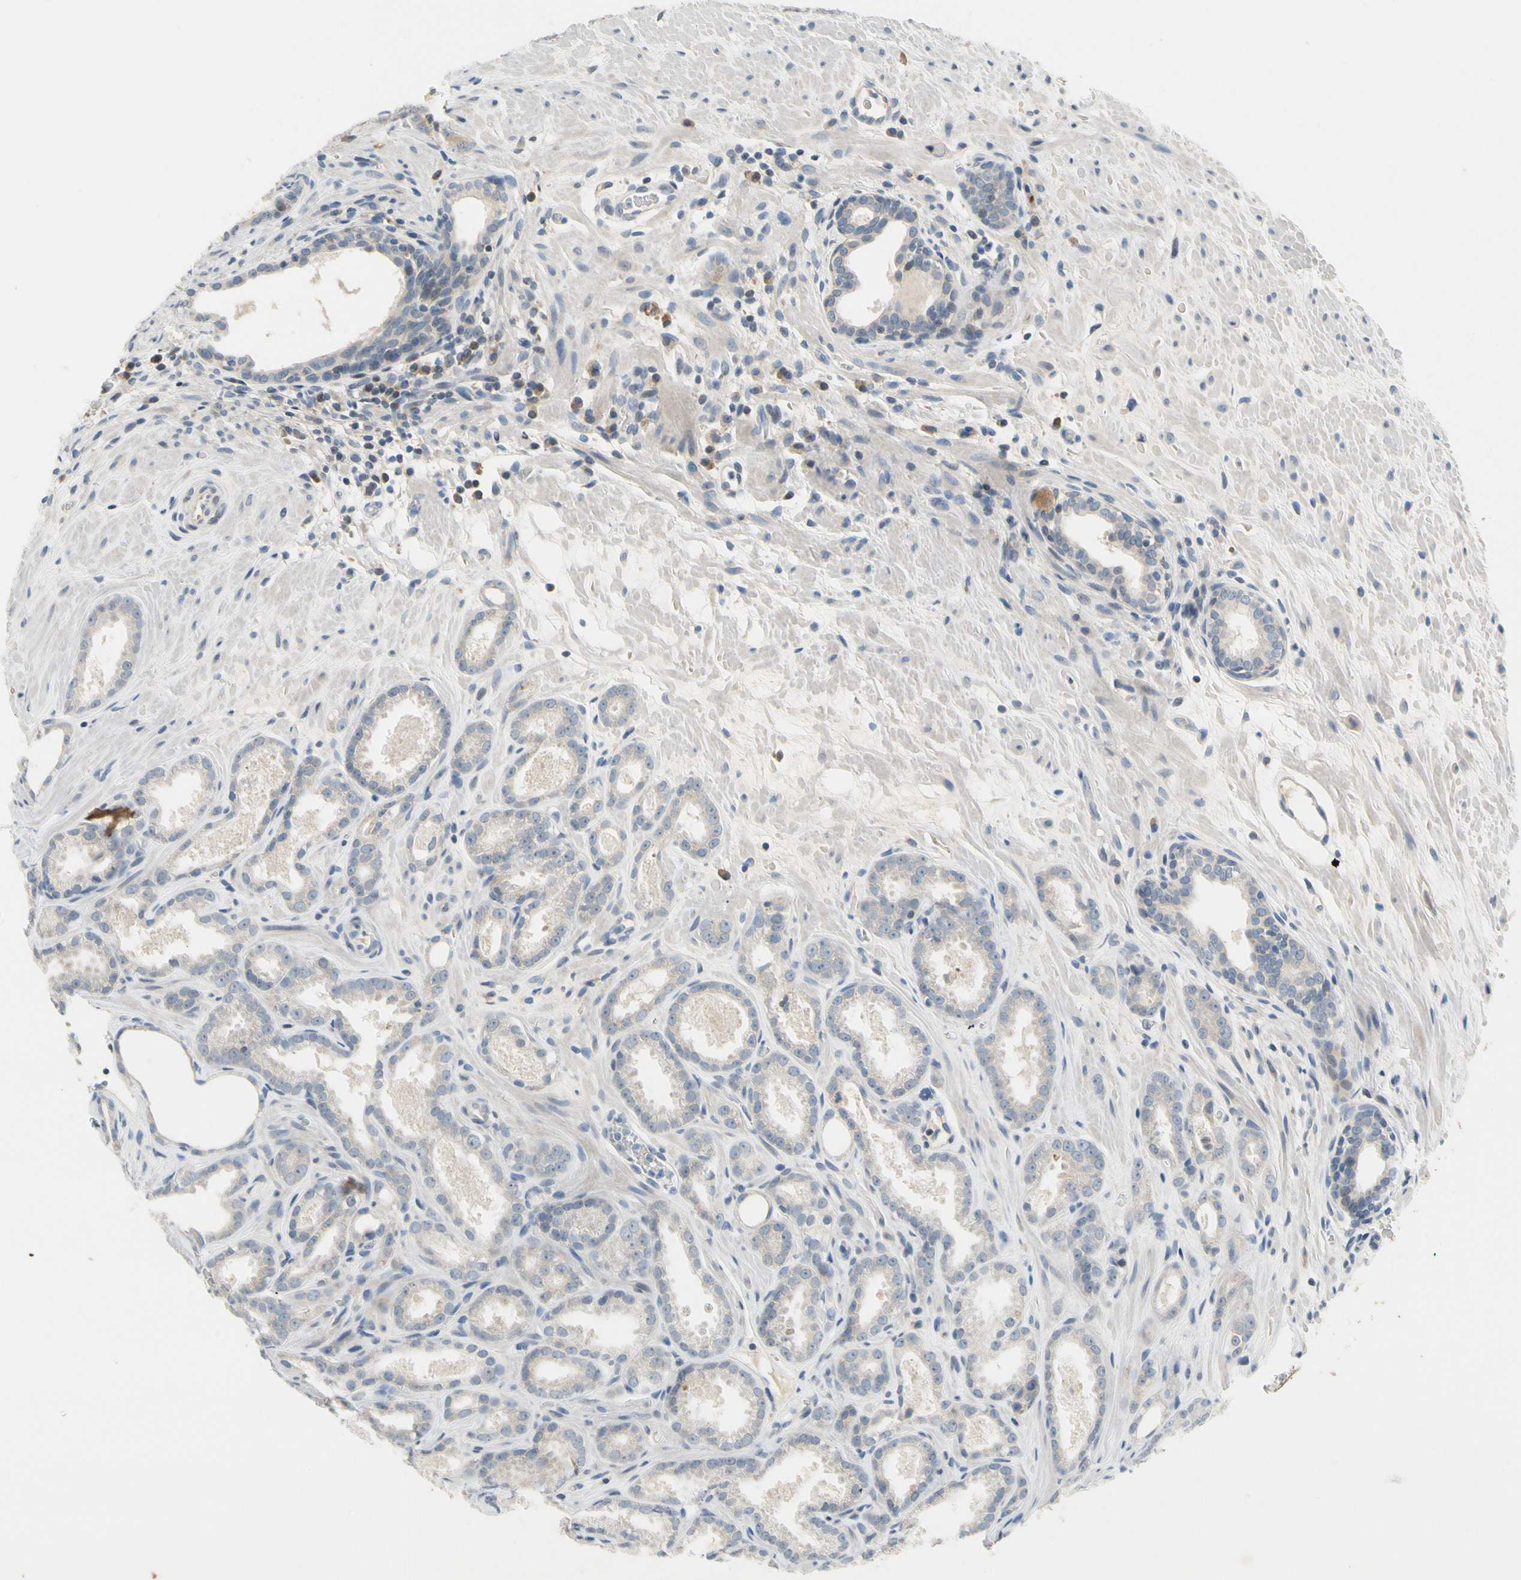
{"staining": {"intensity": "weak", "quantity": "25%-75%", "location": "cytoplasmic/membranous"}, "tissue": "prostate cancer", "cell_type": "Tumor cells", "image_type": "cancer", "snomed": [{"axis": "morphology", "description": "Adenocarcinoma, Low grade"}, {"axis": "topography", "description": "Prostate"}], "caption": "IHC photomicrograph of neoplastic tissue: adenocarcinoma (low-grade) (prostate) stained using IHC displays low levels of weak protein expression localized specifically in the cytoplasmic/membranous of tumor cells, appearing as a cytoplasmic/membranous brown color.", "gene": "PIP5K1B", "patient": {"sex": "male", "age": 57}}